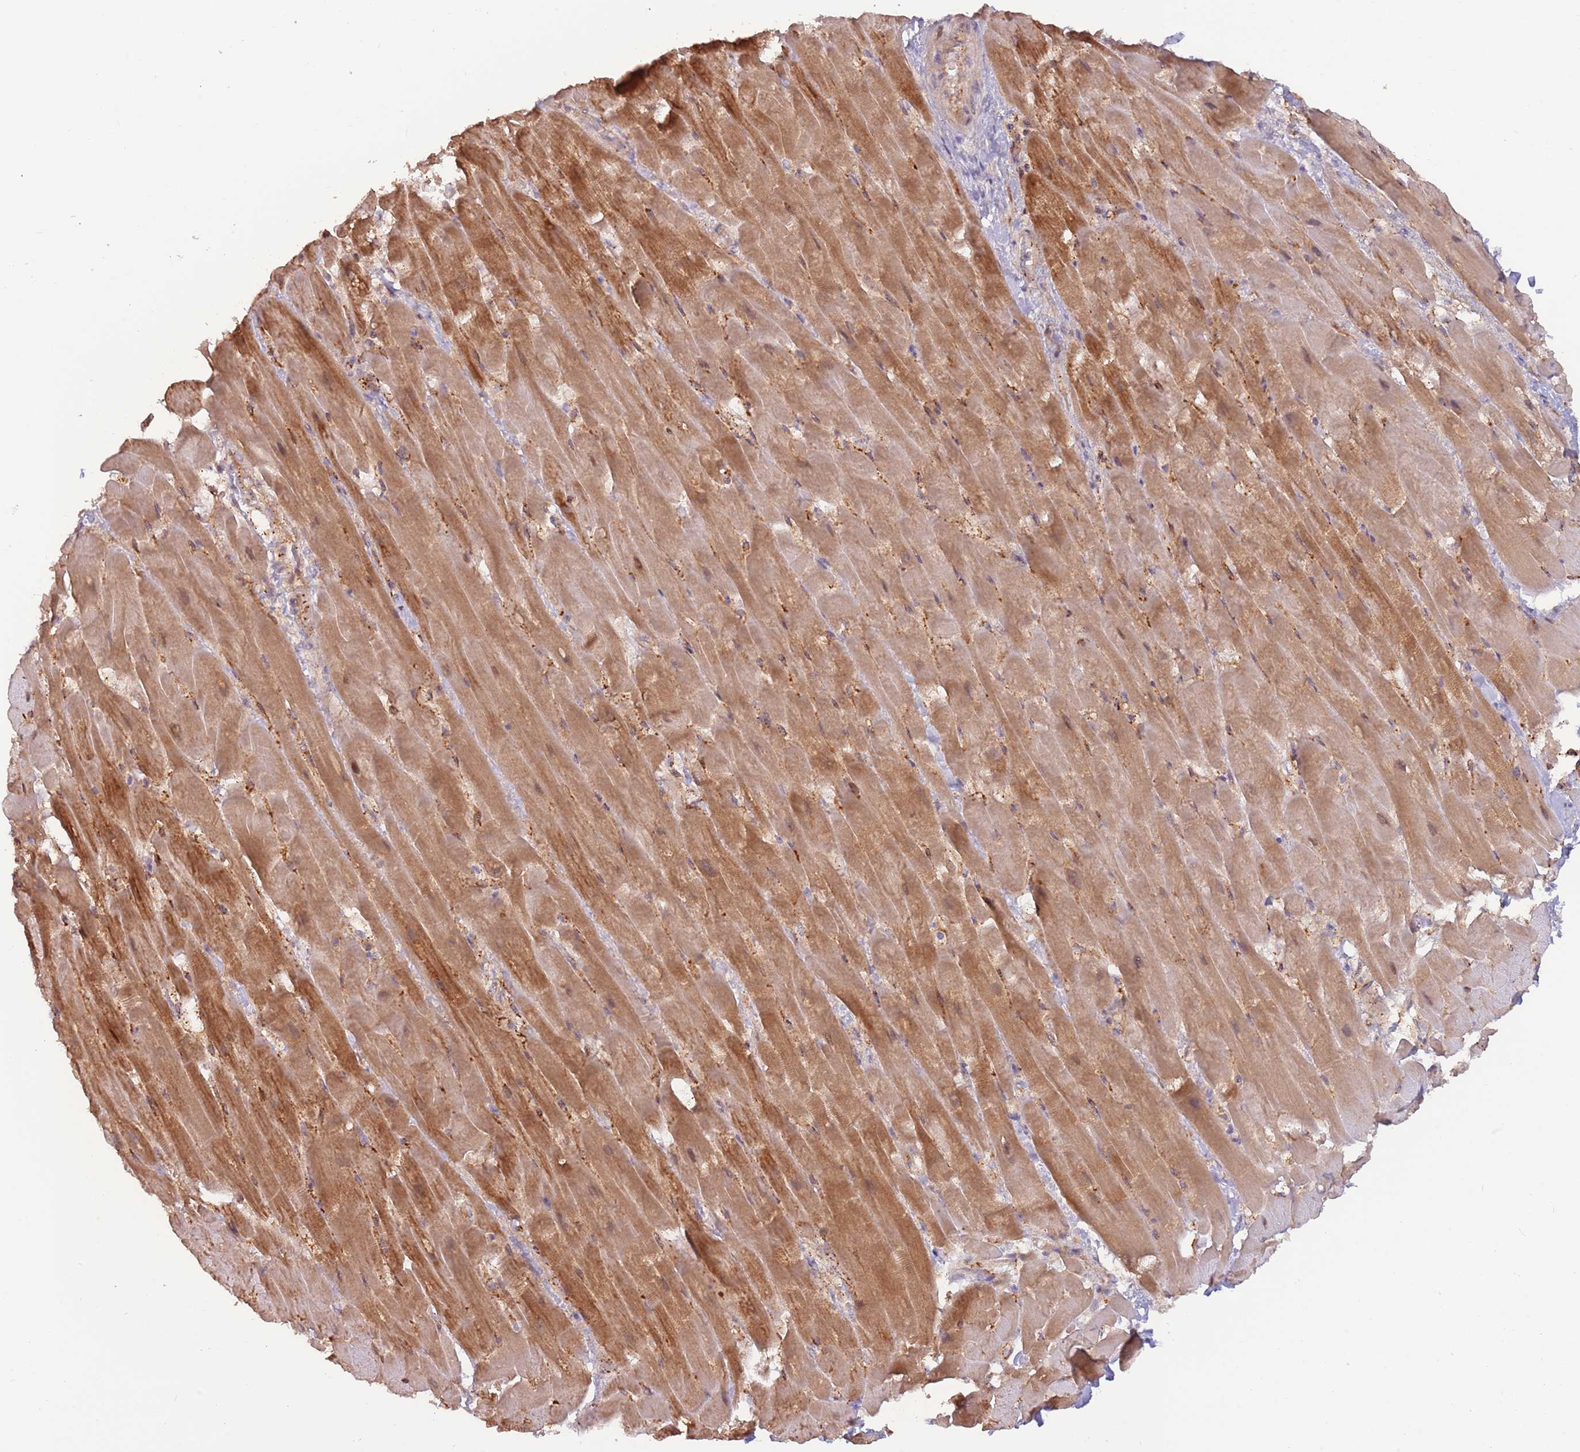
{"staining": {"intensity": "strong", "quantity": ">75%", "location": "cytoplasmic/membranous"}, "tissue": "heart muscle", "cell_type": "Cardiomyocytes", "image_type": "normal", "snomed": [{"axis": "morphology", "description": "Normal tissue, NOS"}, {"axis": "topography", "description": "Heart"}], "caption": "Protein expression by IHC displays strong cytoplasmic/membranous staining in about >75% of cardiomyocytes in benign heart muscle.", "gene": "LDHD", "patient": {"sex": "male", "age": 37}}